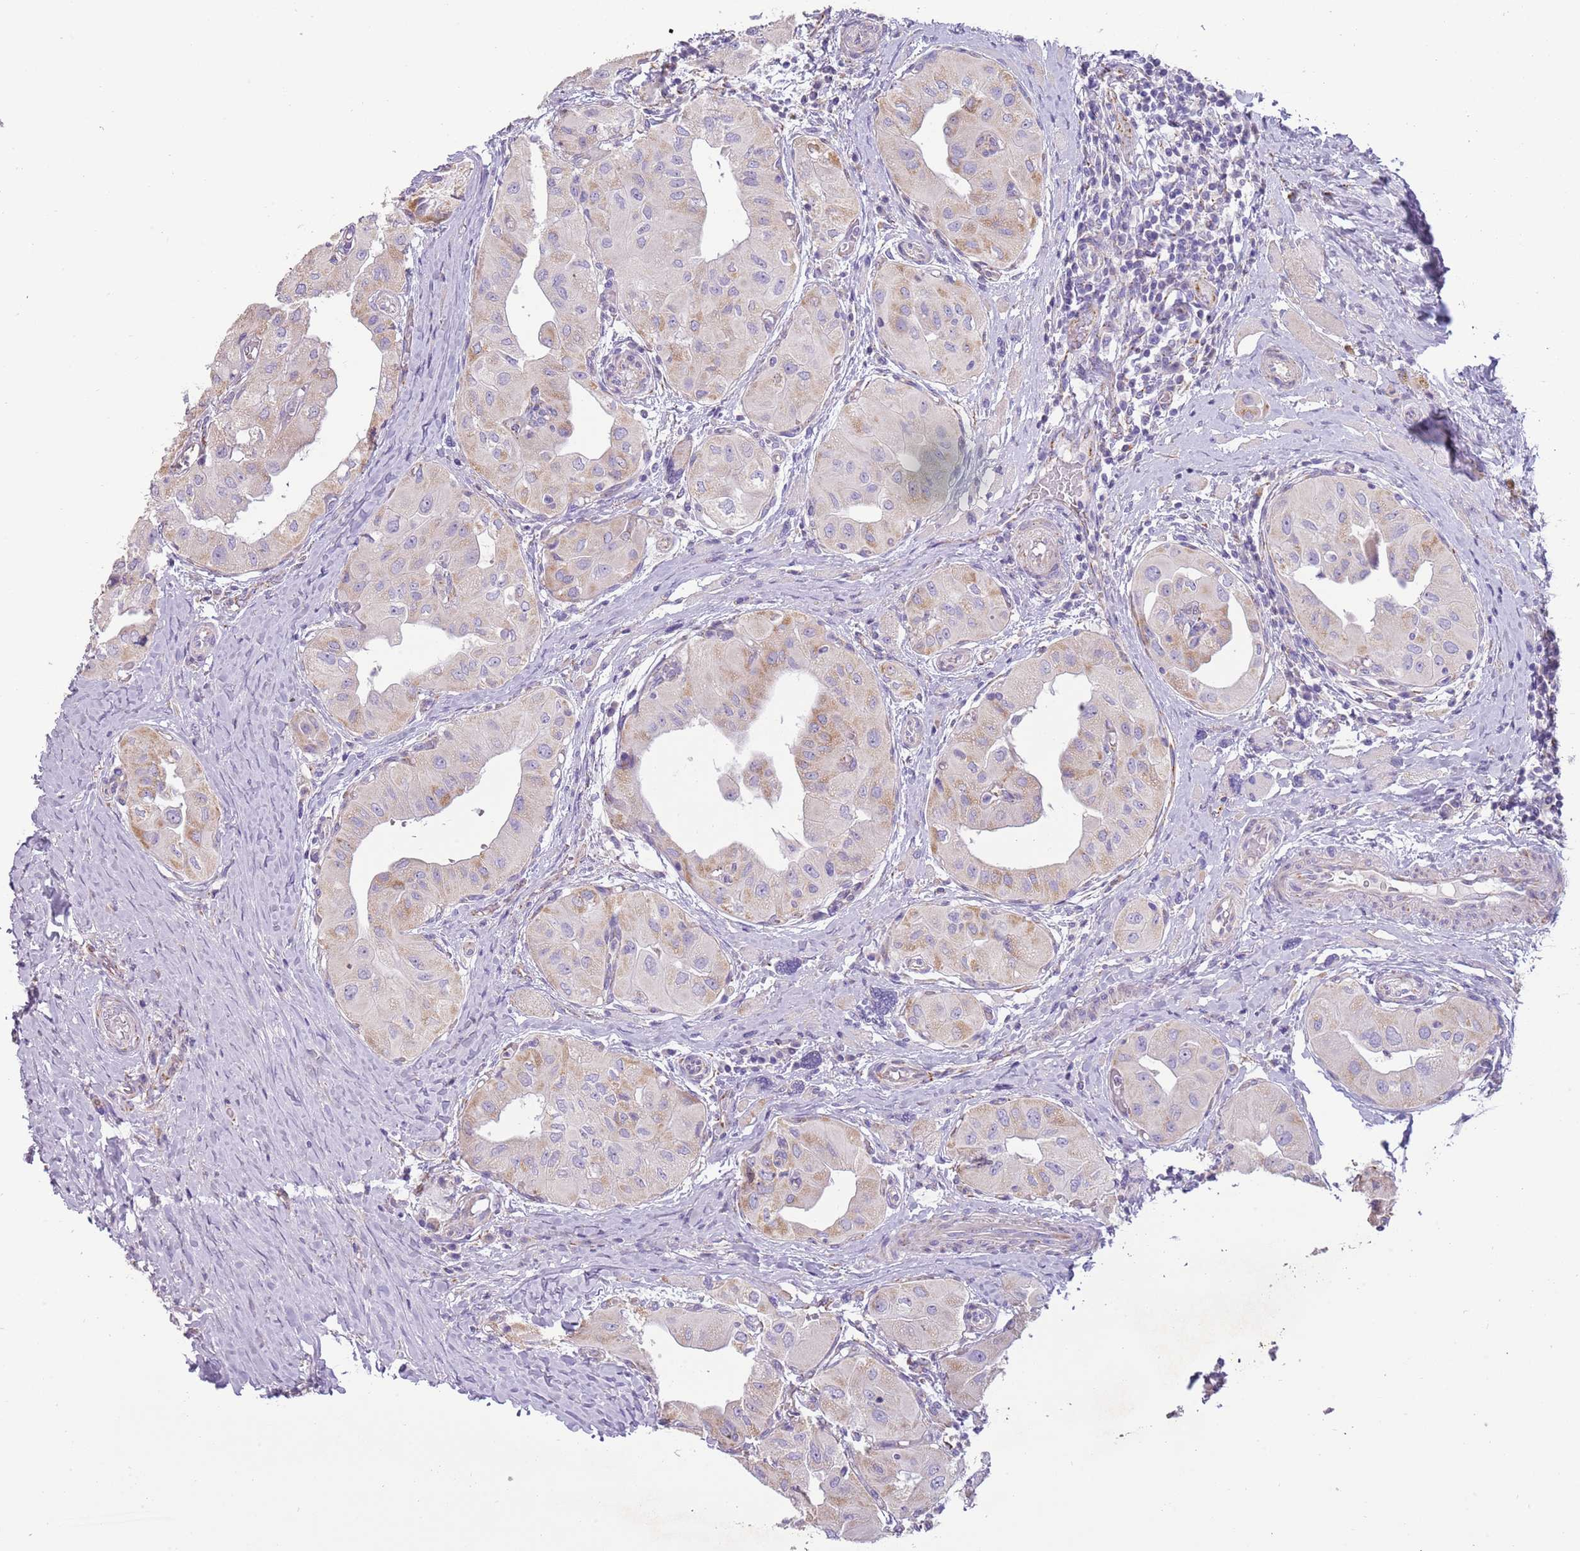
{"staining": {"intensity": "weak", "quantity": "25%-75%", "location": "cytoplasmic/membranous"}, "tissue": "thyroid cancer", "cell_type": "Tumor cells", "image_type": "cancer", "snomed": [{"axis": "morphology", "description": "Papillary adenocarcinoma, NOS"}, {"axis": "topography", "description": "Thyroid gland"}], "caption": "Approximately 25%-75% of tumor cells in thyroid cancer show weak cytoplasmic/membranous protein staining as visualized by brown immunohistochemical staining.", "gene": "RNF222", "patient": {"sex": "female", "age": 59}}